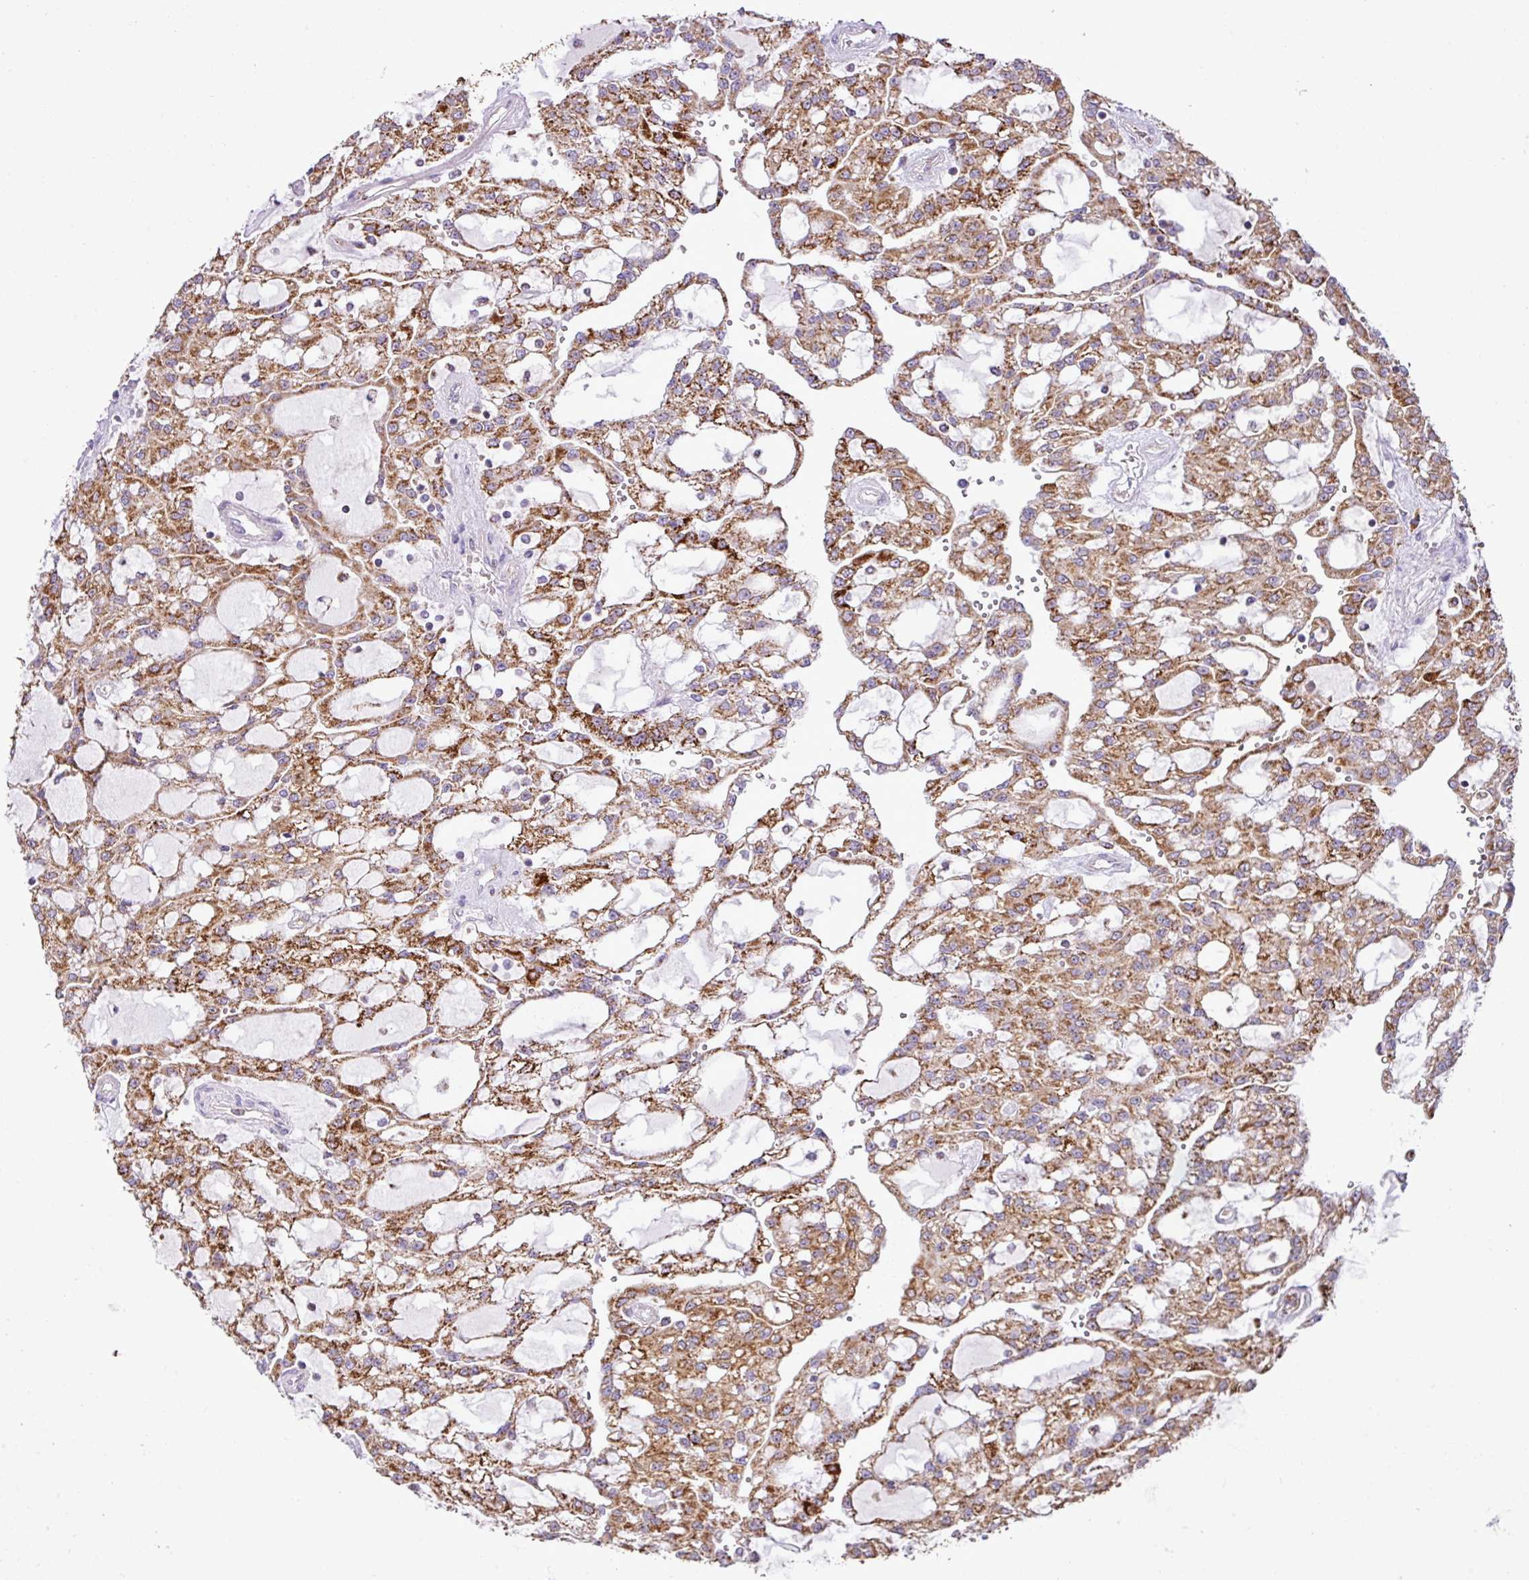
{"staining": {"intensity": "strong", "quantity": "25%-75%", "location": "cytoplasmic/membranous"}, "tissue": "renal cancer", "cell_type": "Tumor cells", "image_type": "cancer", "snomed": [{"axis": "morphology", "description": "Adenocarcinoma, NOS"}, {"axis": "topography", "description": "Kidney"}], "caption": "Tumor cells demonstrate strong cytoplasmic/membranous expression in approximately 25%-75% of cells in renal adenocarcinoma. Using DAB (brown) and hematoxylin (blue) stains, captured at high magnification using brightfield microscopy.", "gene": "SGPP1", "patient": {"sex": "male", "age": 63}}